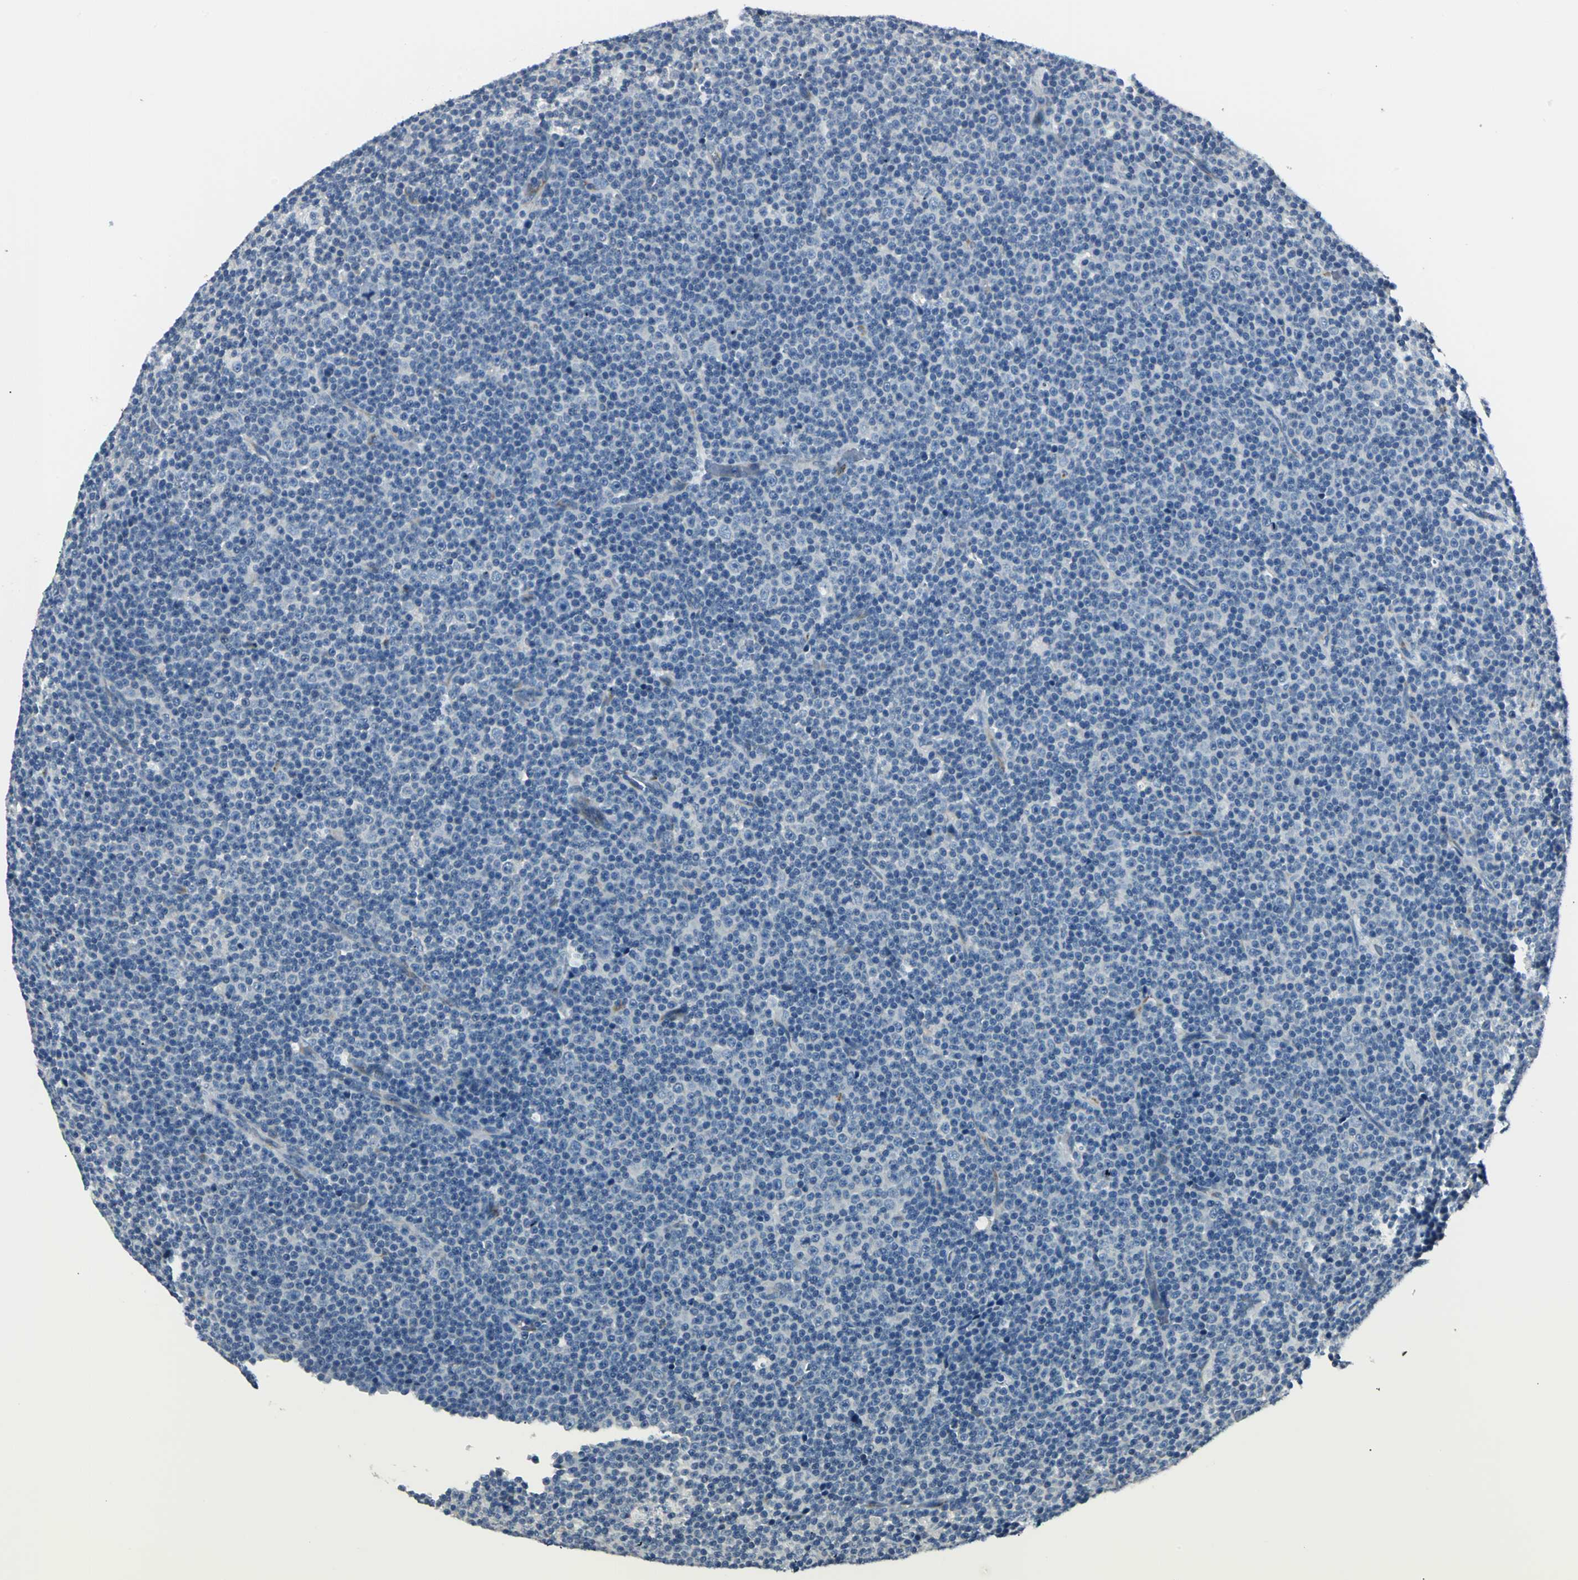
{"staining": {"intensity": "negative", "quantity": "none", "location": "none"}, "tissue": "lymphoma", "cell_type": "Tumor cells", "image_type": "cancer", "snomed": [{"axis": "morphology", "description": "Malignant lymphoma, non-Hodgkin's type, Low grade"}, {"axis": "topography", "description": "Lymph node"}], "caption": "This is an immunohistochemistry (IHC) micrograph of lymphoma. There is no staining in tumor cells.", "gene": "B3GNT2", "patient": {"sex": "female", "age": 67}}